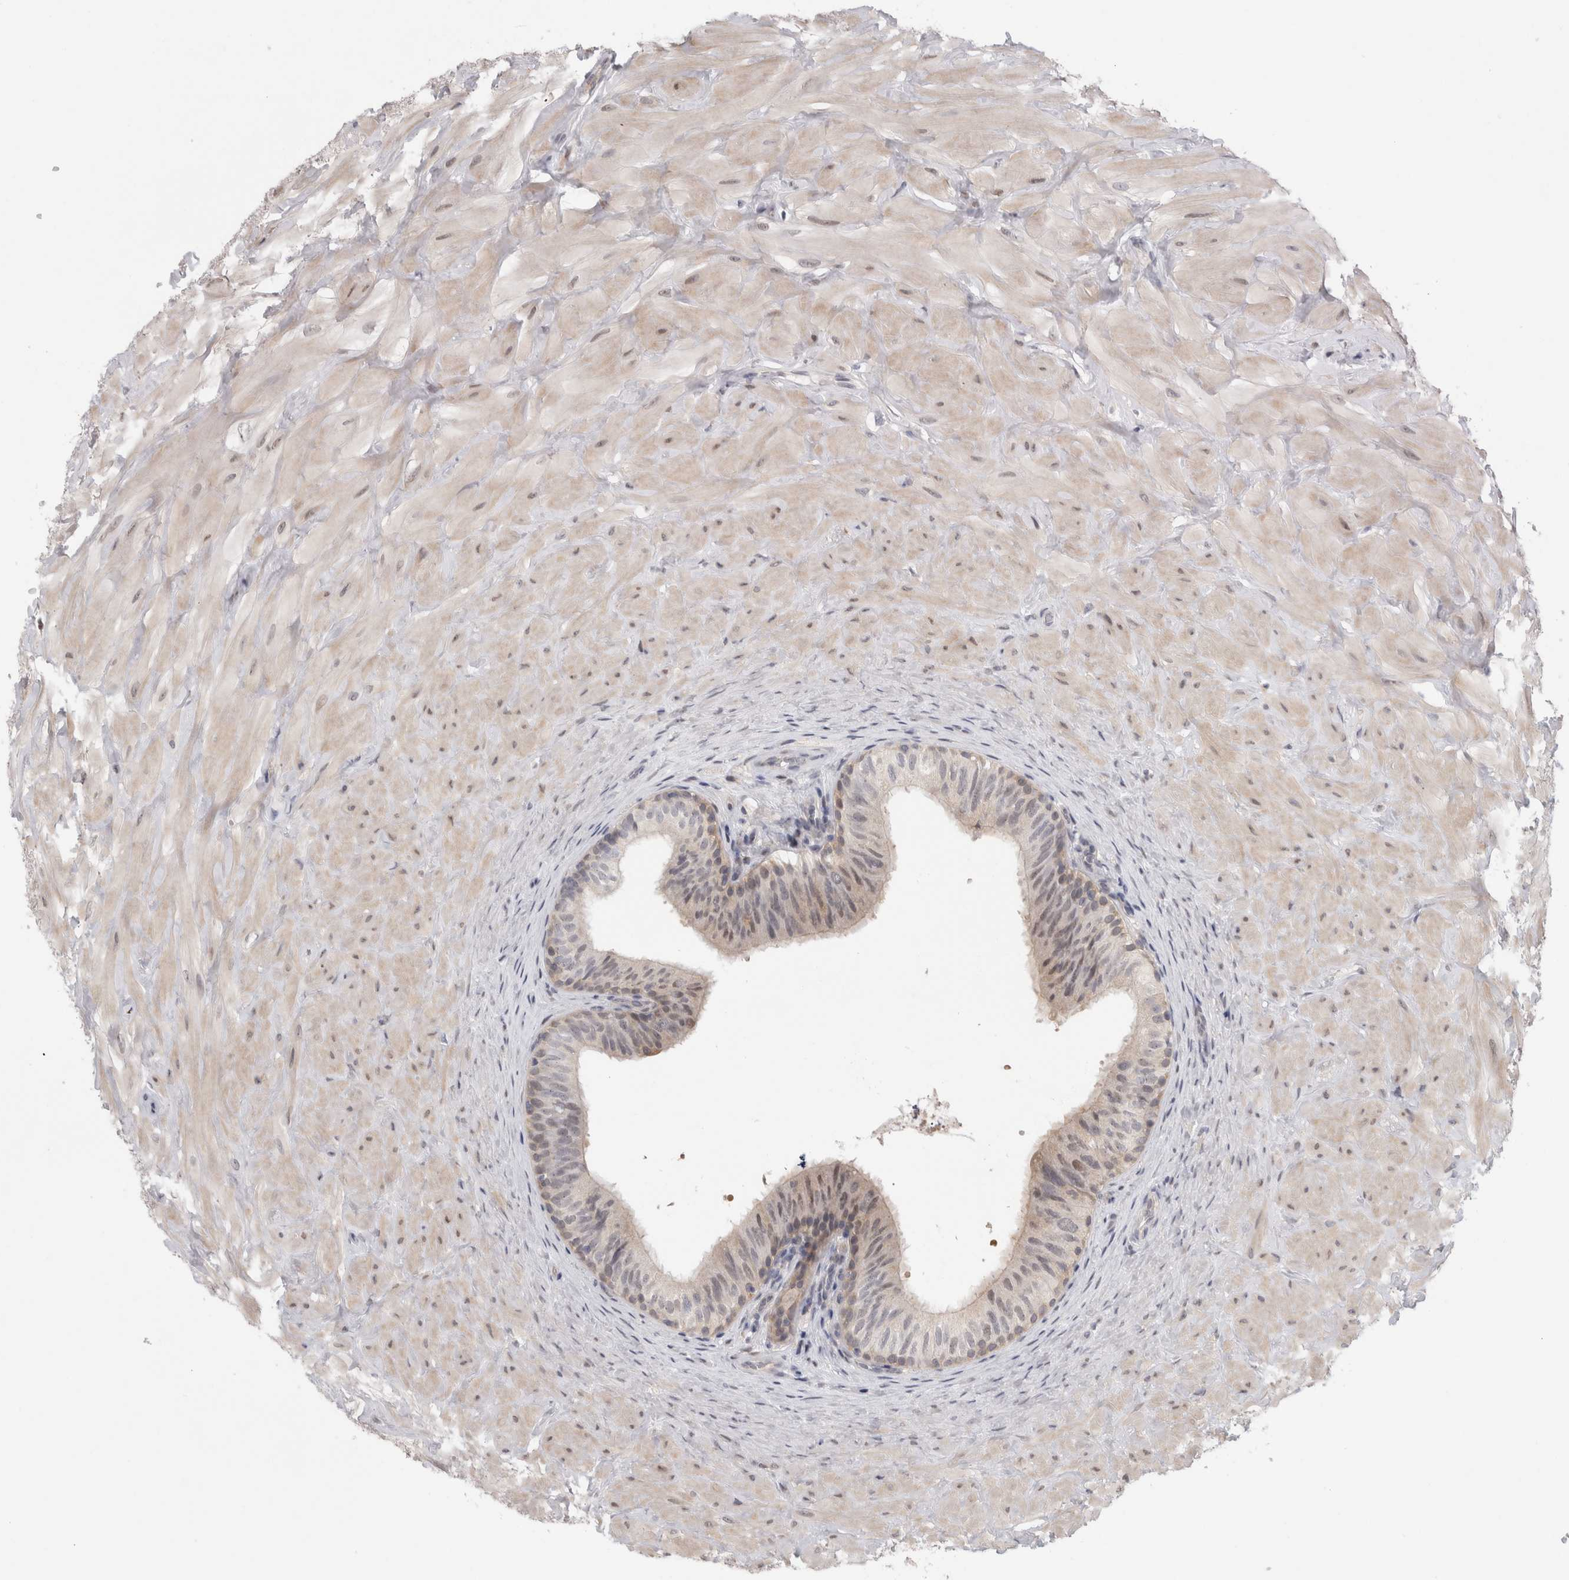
{"staining": {"intensity": "weak", "quantity": "<25%", "location": "cytoplasmic/membranous,nuclear"}, "tissue": "epididymis", "cell_type": "Glandular cells", "image_type": "normal", "snomed": [{"axis": "morphology", "description": "Normal tissue, NOS"}, {"axis": "topography", "description": "Soft tissue"}, {"axis": "topography", "description": "Epididymis"}], "caption": "Immunohistochemistry of unremarkable epididymis shows no expression in glandular cells.", "gene": "PIGP", "patient": {"sex": "male", "age": 26}}